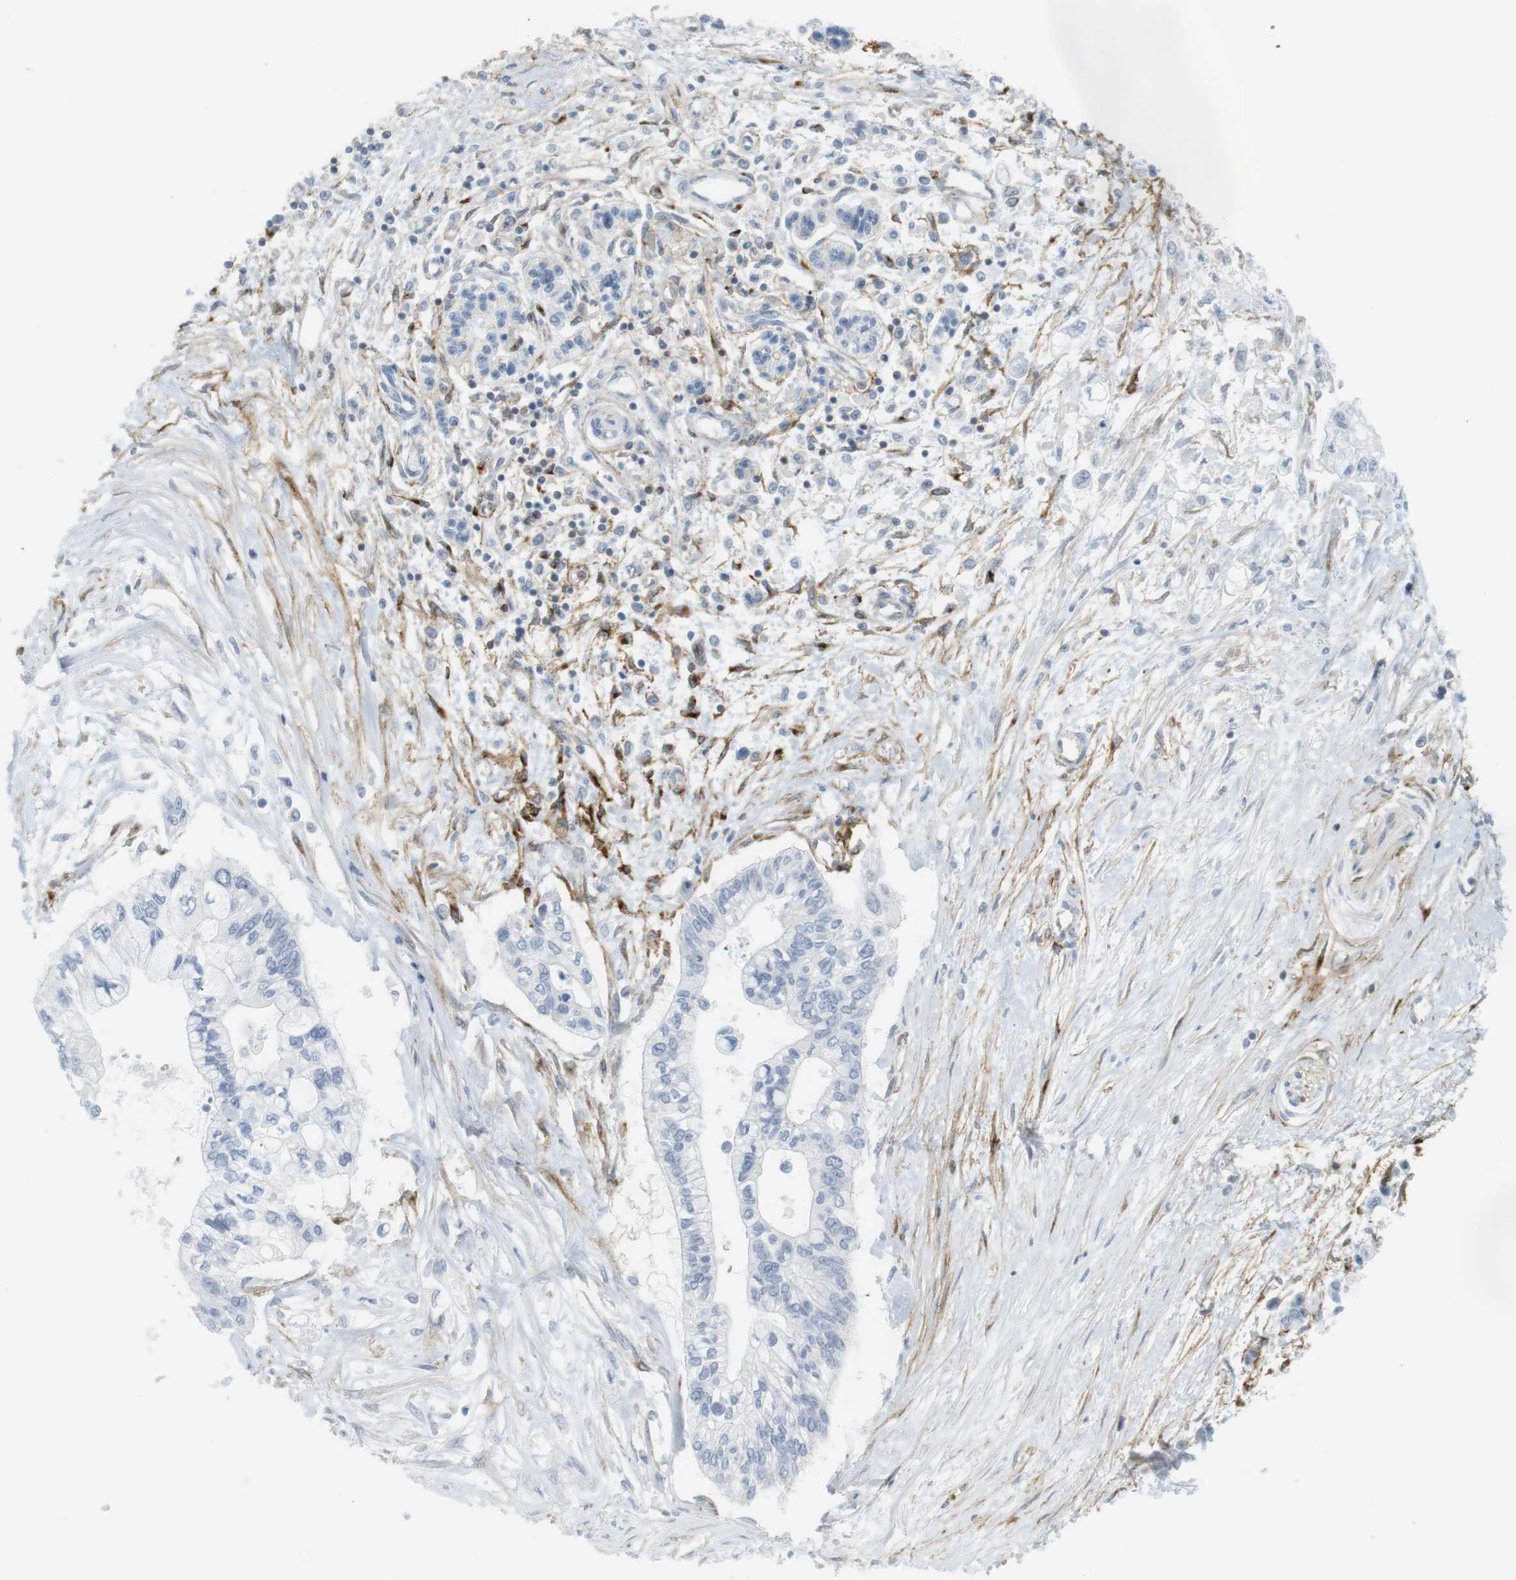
{"staining": {"intensity": "negative", "quantity": "none", "location": "none"}, "tissue": "pancreatic cancer", "cell_type": "Tumor cells", "image_type": "cancer", "snomed": [{"axis": "morphology", "description": "Adenocarcinoma, NOS"}, {"axis": "topography", "description": "Pancreas"}], "caption": "Tumor cells show no significant protein staining in pancreatic adenocarcinoma.", "gene": "F2R", "patient": {"sex": "female", "age": 77}}